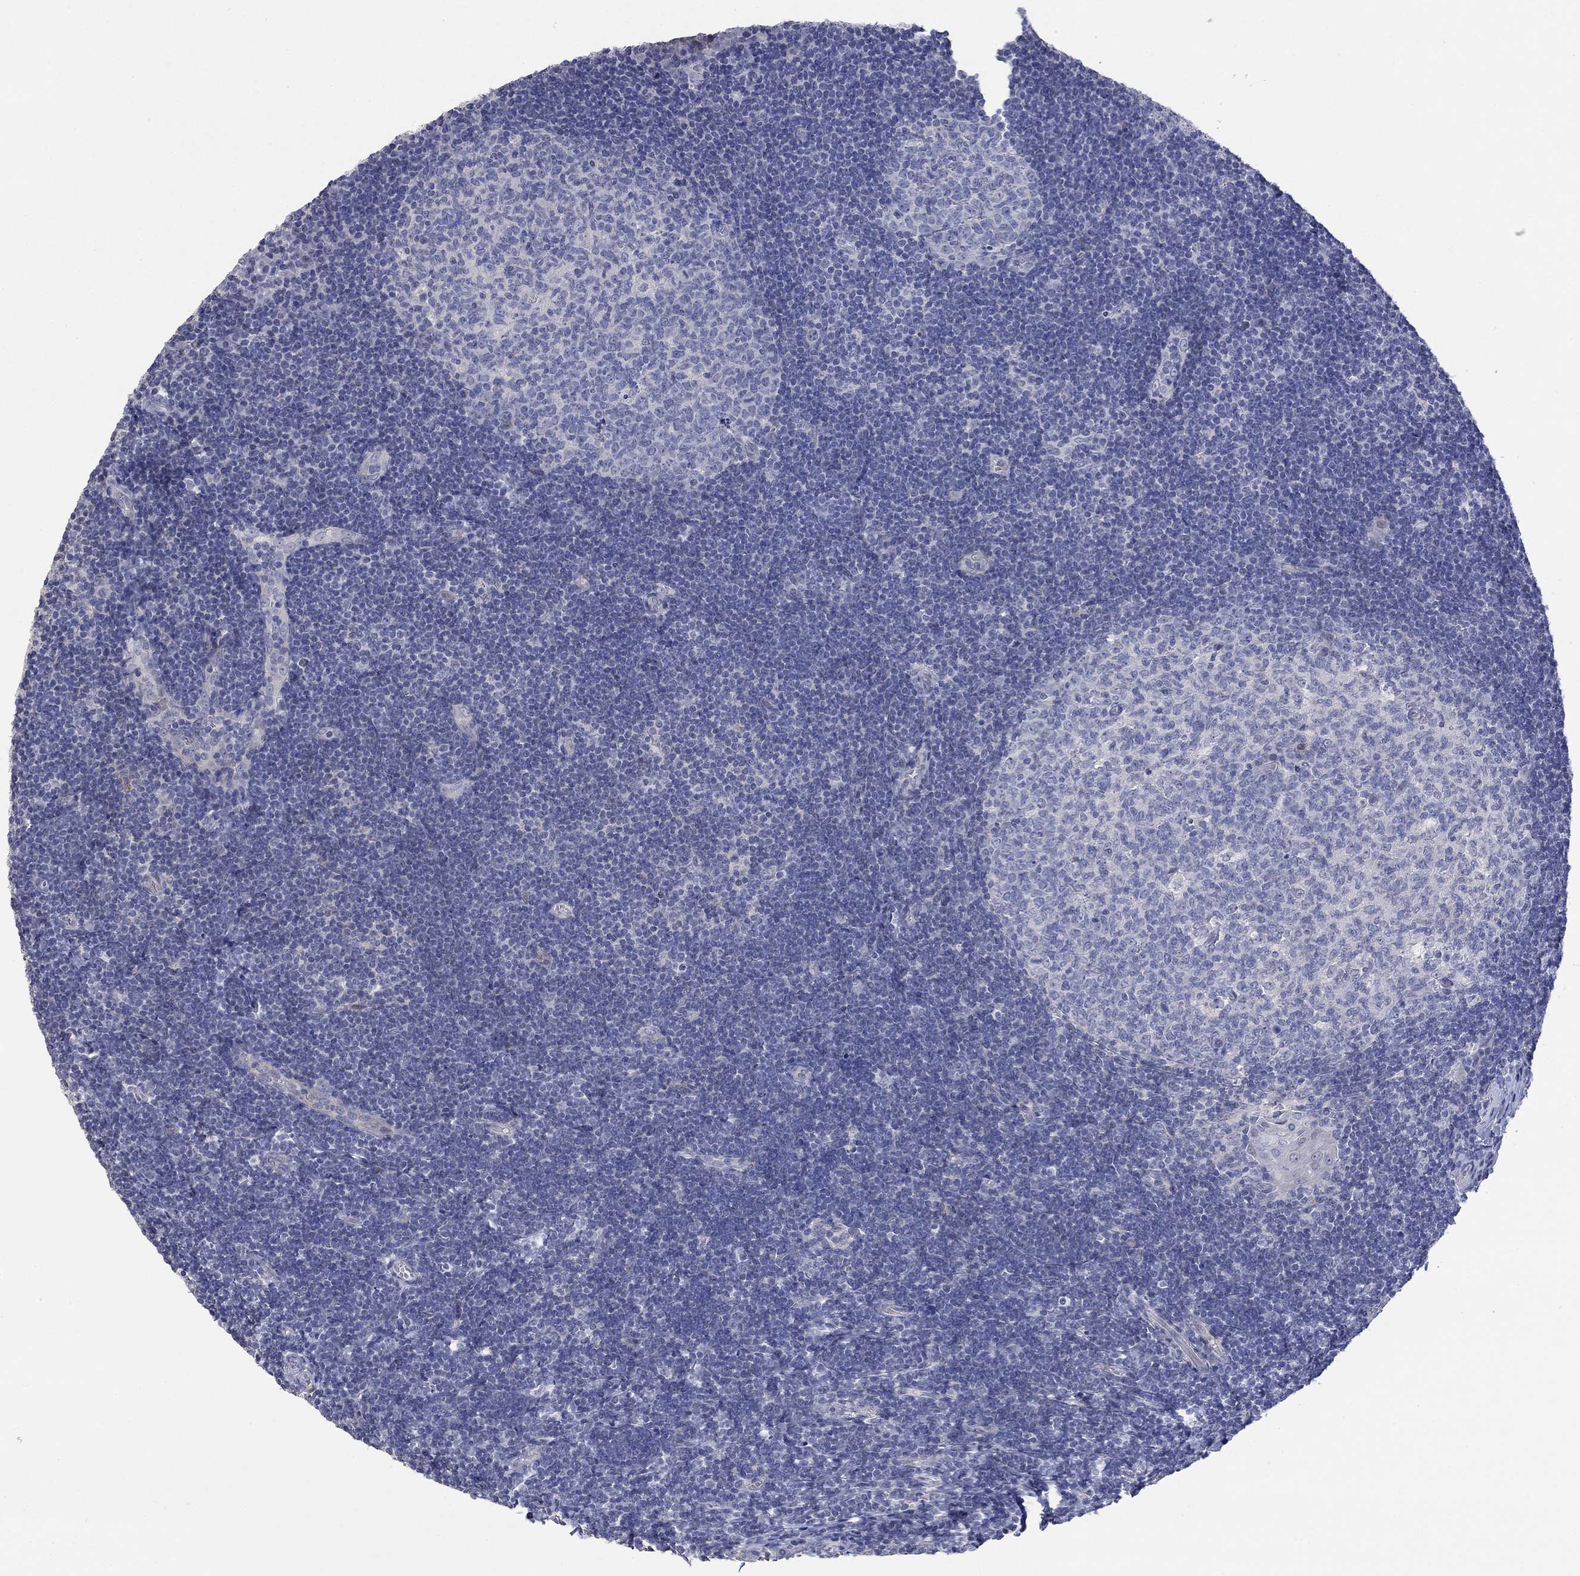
{"staining": {"intensity": "negative", "quantity": "none", "location": "none"}, "tissue": "tonsil", "cell_type": "Germinal center cells", "image_type": "normal", "snomed": [{"axis": "morphology", "description": "Normal tissue, NOS"}, {"axis": "topography", "description": "Tonsil"}], "caption": "Human tonsil stained for a protein using immunohistochemistry (IHC) reveals no expression in germinal center cells.", "gene": "PNMA5", "patient": {"sex": "female", "age": 13}}